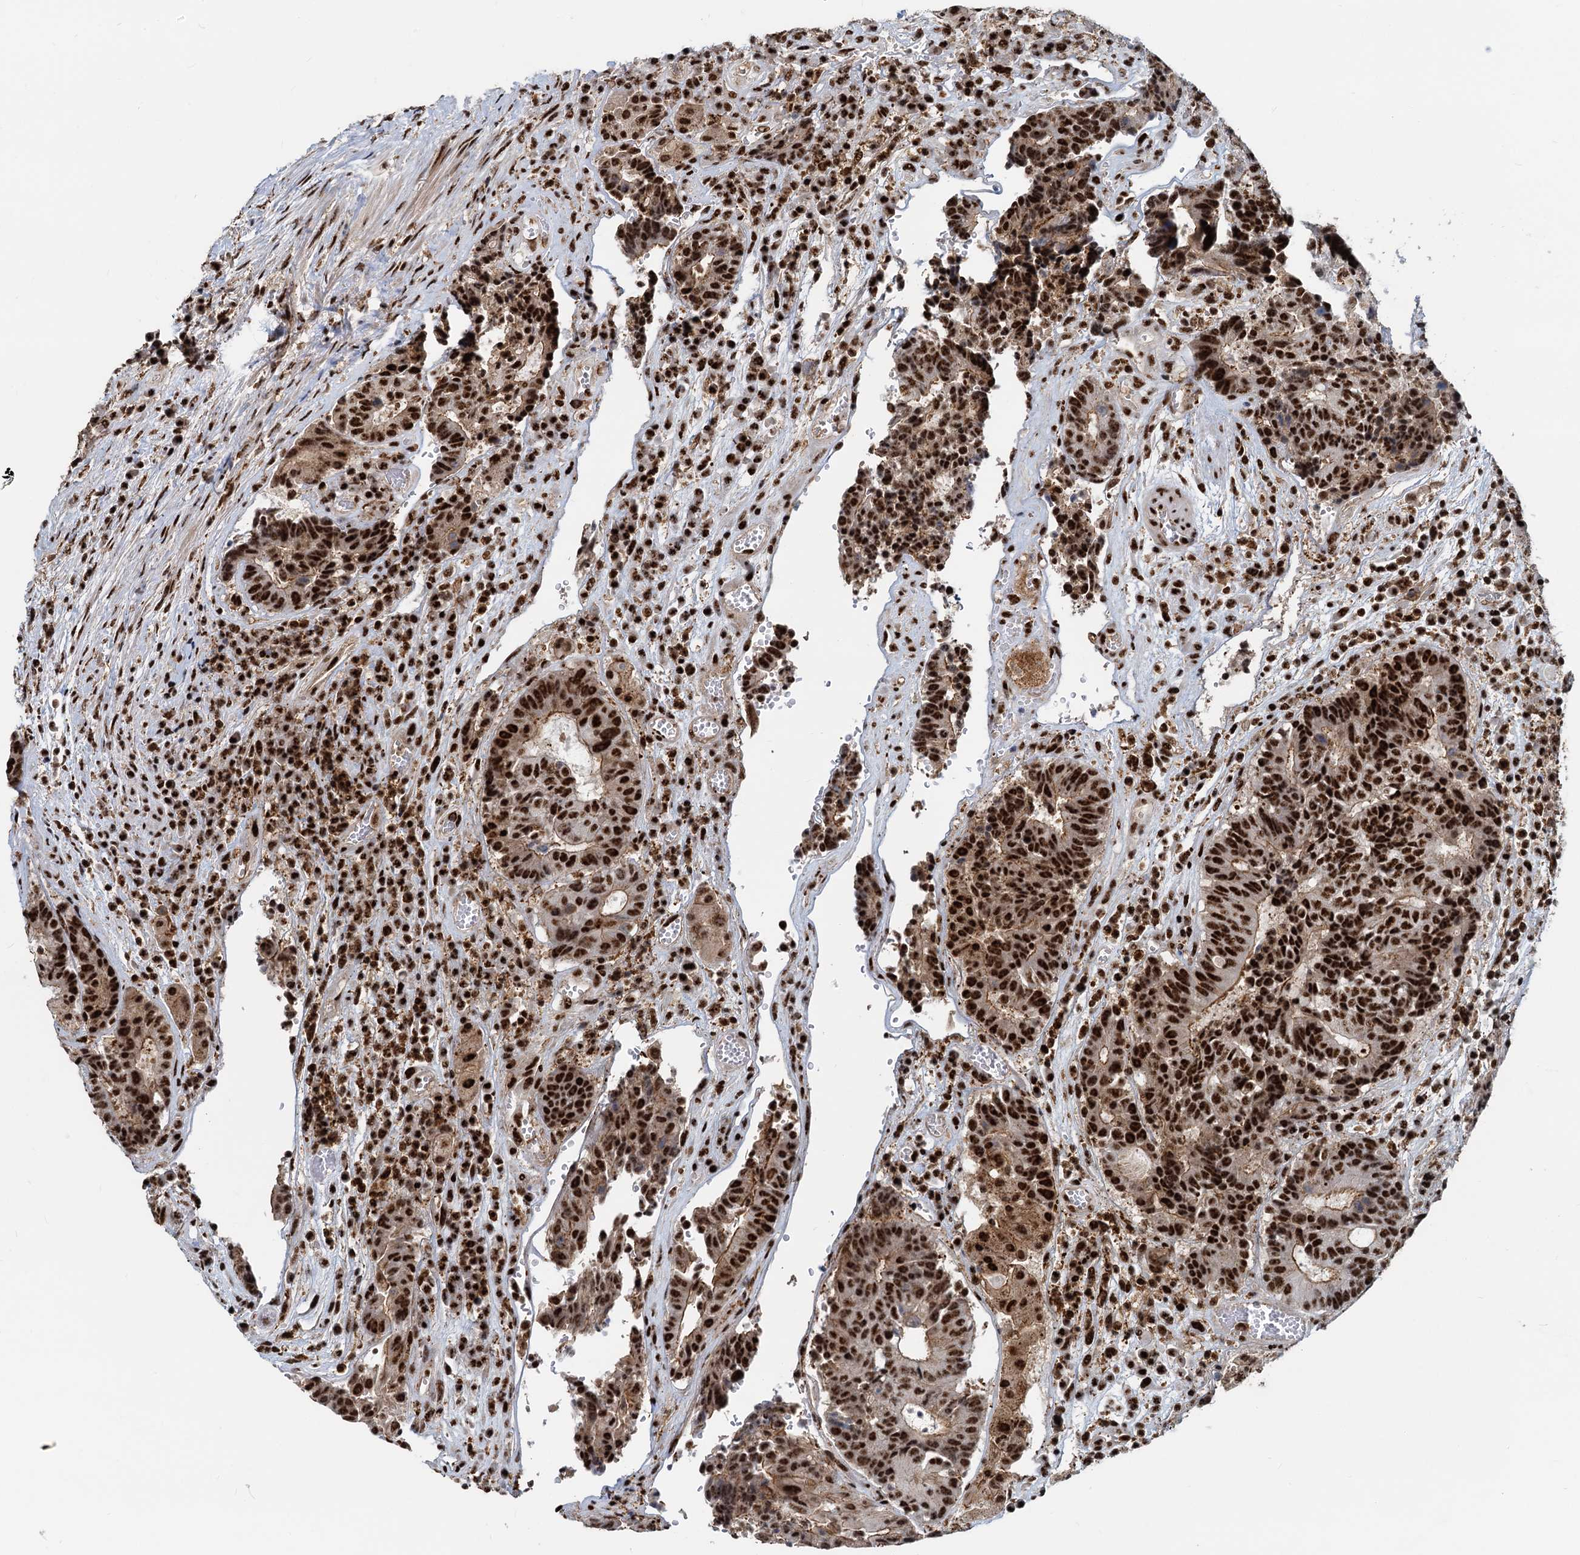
{"staining": {"intensity": "strong", "quantity": ">75%", "location": "nuclear"}, "tissue": "colorectal cancer", "cell_type": "Tumor cells", "image_type": "cancer", "snomed": [{"axis": "morphology", "description": "Adenocarcinoma, NOS"}, {"axis": "topography", "description": "Rectum"}], "caption": "Tumor cells demonstrate high levels of strong nuclear staining in approximately >75% of cells in human adenocarcinoma (colorectal).", "gene": "RBM26", "patient": {"sex": "male", "age": 69}}